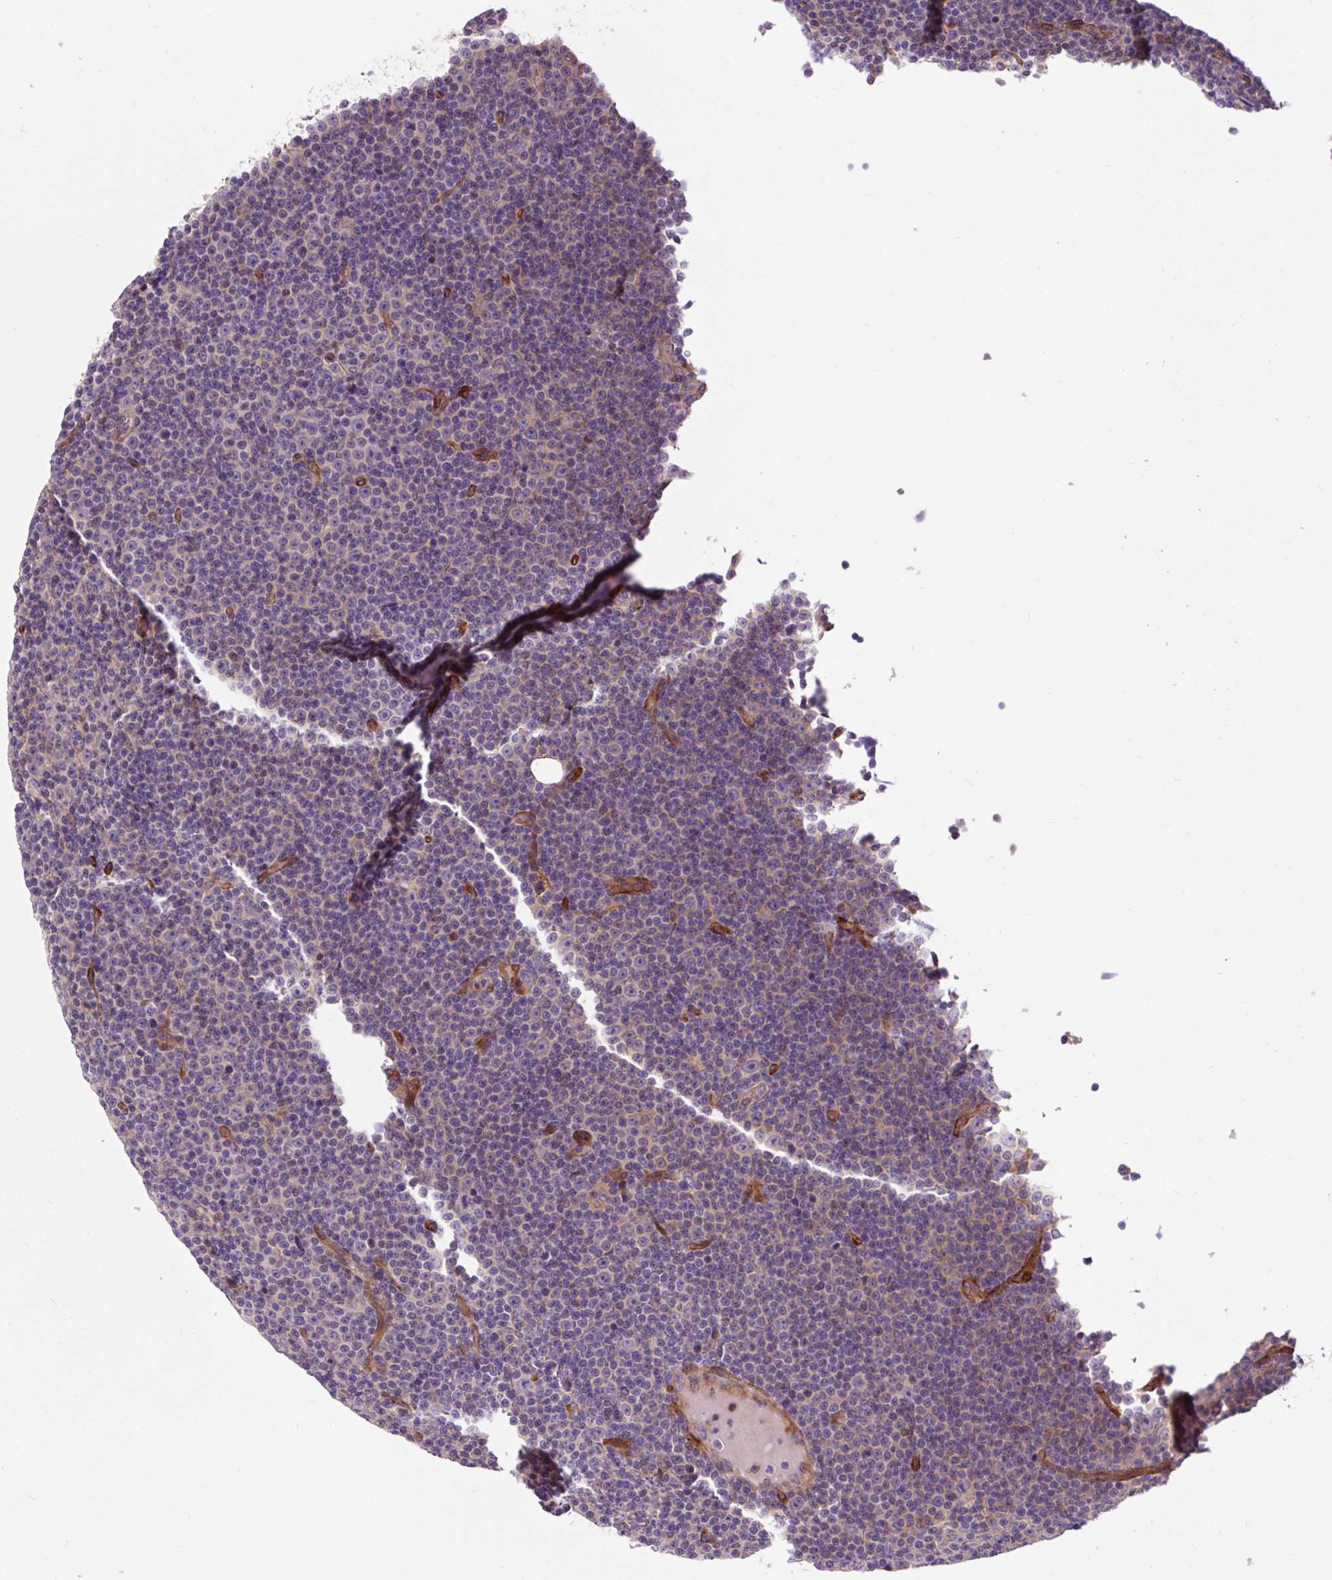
{"staining": {"intensity": "negative", "quantity": "none", "location": "none"}, "tissue": "lymphoma", "cell_type": "Tumor cells", "image_type": "cancer", "snomed": [{"axis": "morphology", "description": "Malignant lymphoma, non-Hodgkin's type, Low grade"}, {"axis": "topography", "description": "Lymph node"}], "caption": "The photomicrograph demonstrates no significant staining in tumor cells of lymphoma.", "gene": "PCDHGB3", "patient": {"sex": "female", "age": 67}}